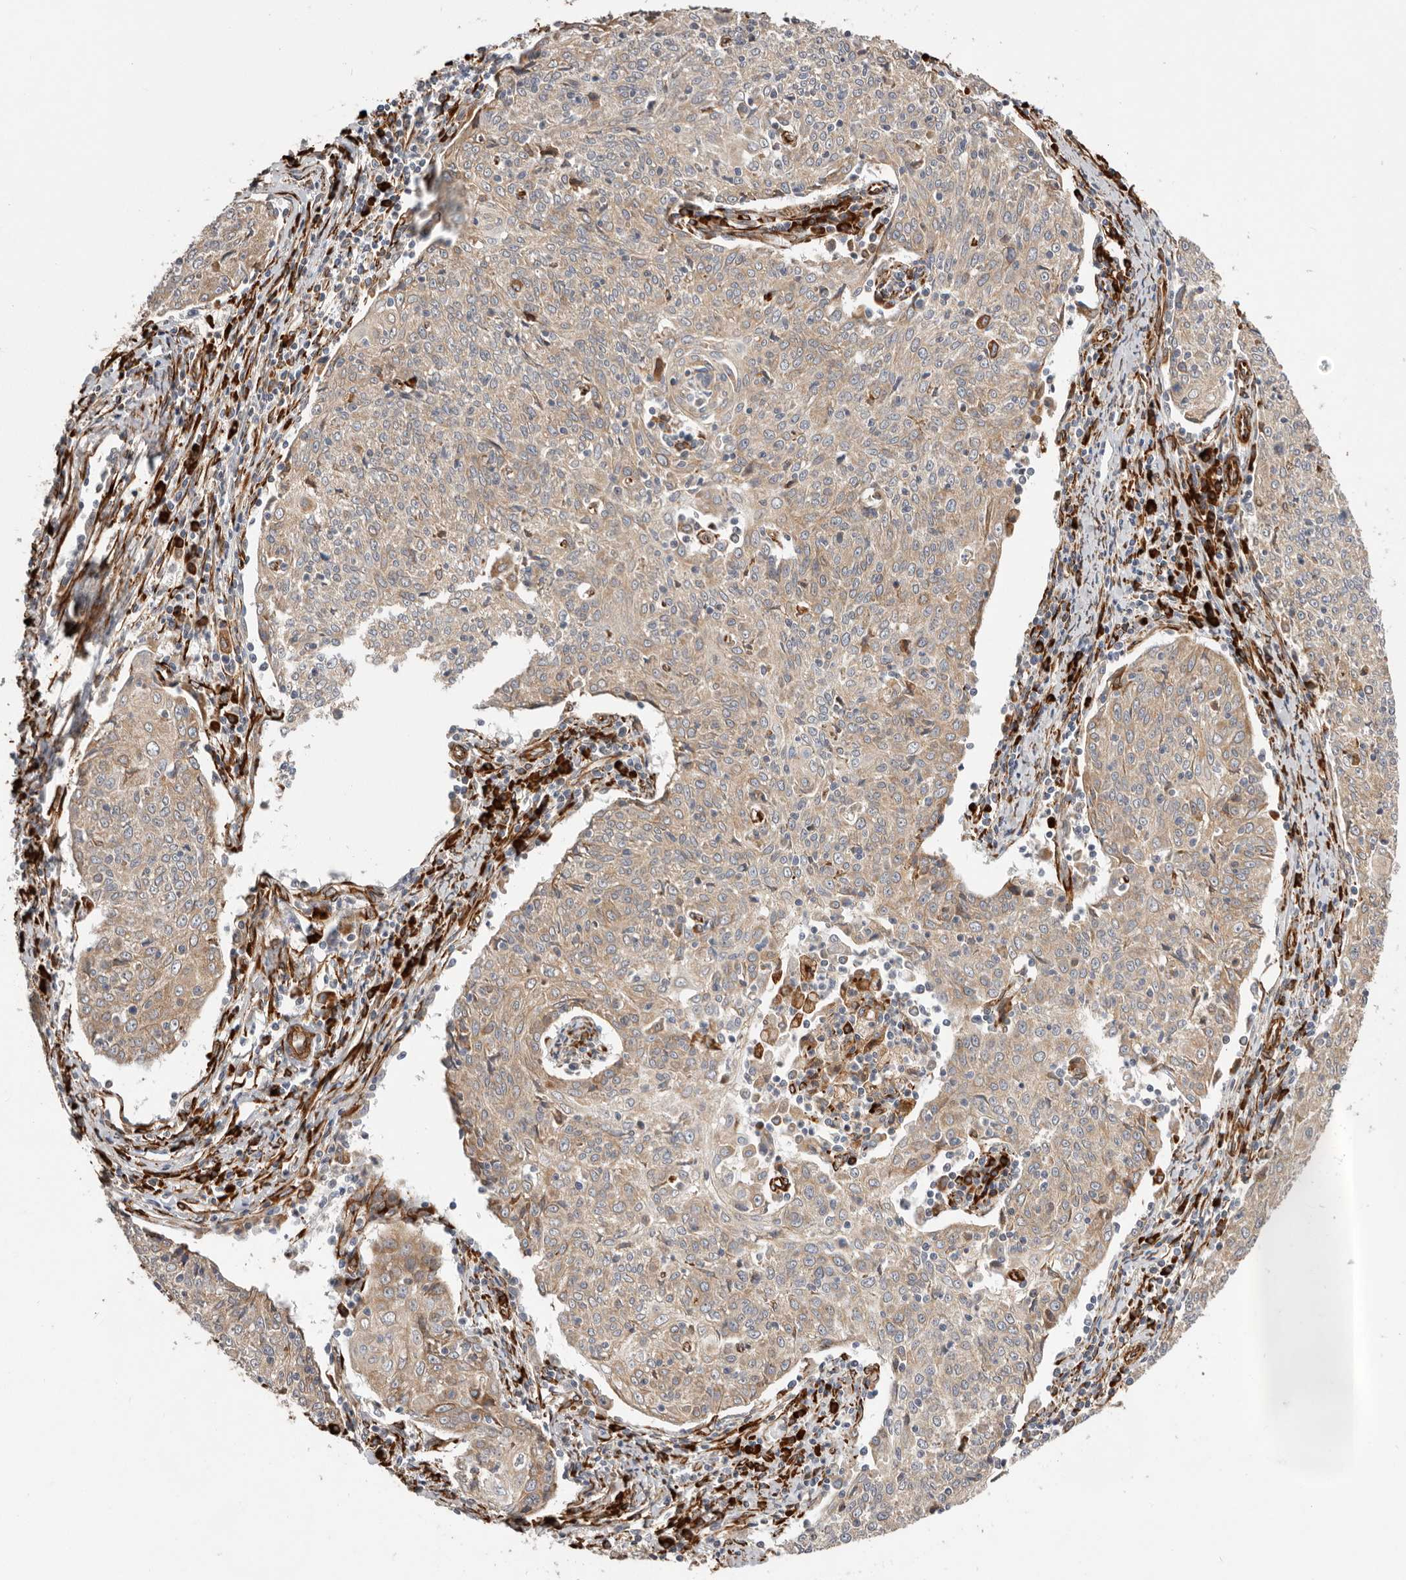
{"staining": {"intensity": "weak", "quantity": ">75%", "location": "cytoplasmic/membranous"}, "tissue": "cervical cancer", "cell_type": "Tumor cells", "image_type": "cancer", "snomed": [{"axis": "morphology", "description": "Squamous cell carcinoma, NOS"}, {"axis": "topography", "description": "Cervix"}], "caption": "Immunohistochemistry staining of cervical squamous cell carcinoma, which exhibits low levels of weak cytoplasmic/membranous expression in approximately >75% of tumor cells indicating weak cytoplasmic/membranous protein staining. The staining was performed using DAB (3,3'-diaminobenzidine) (brown) for protein detection and nuclei were counterstained in hematoxylin (blue).", "gene": "WDTC1", "patient": {"sex": "female", "age": 48}}